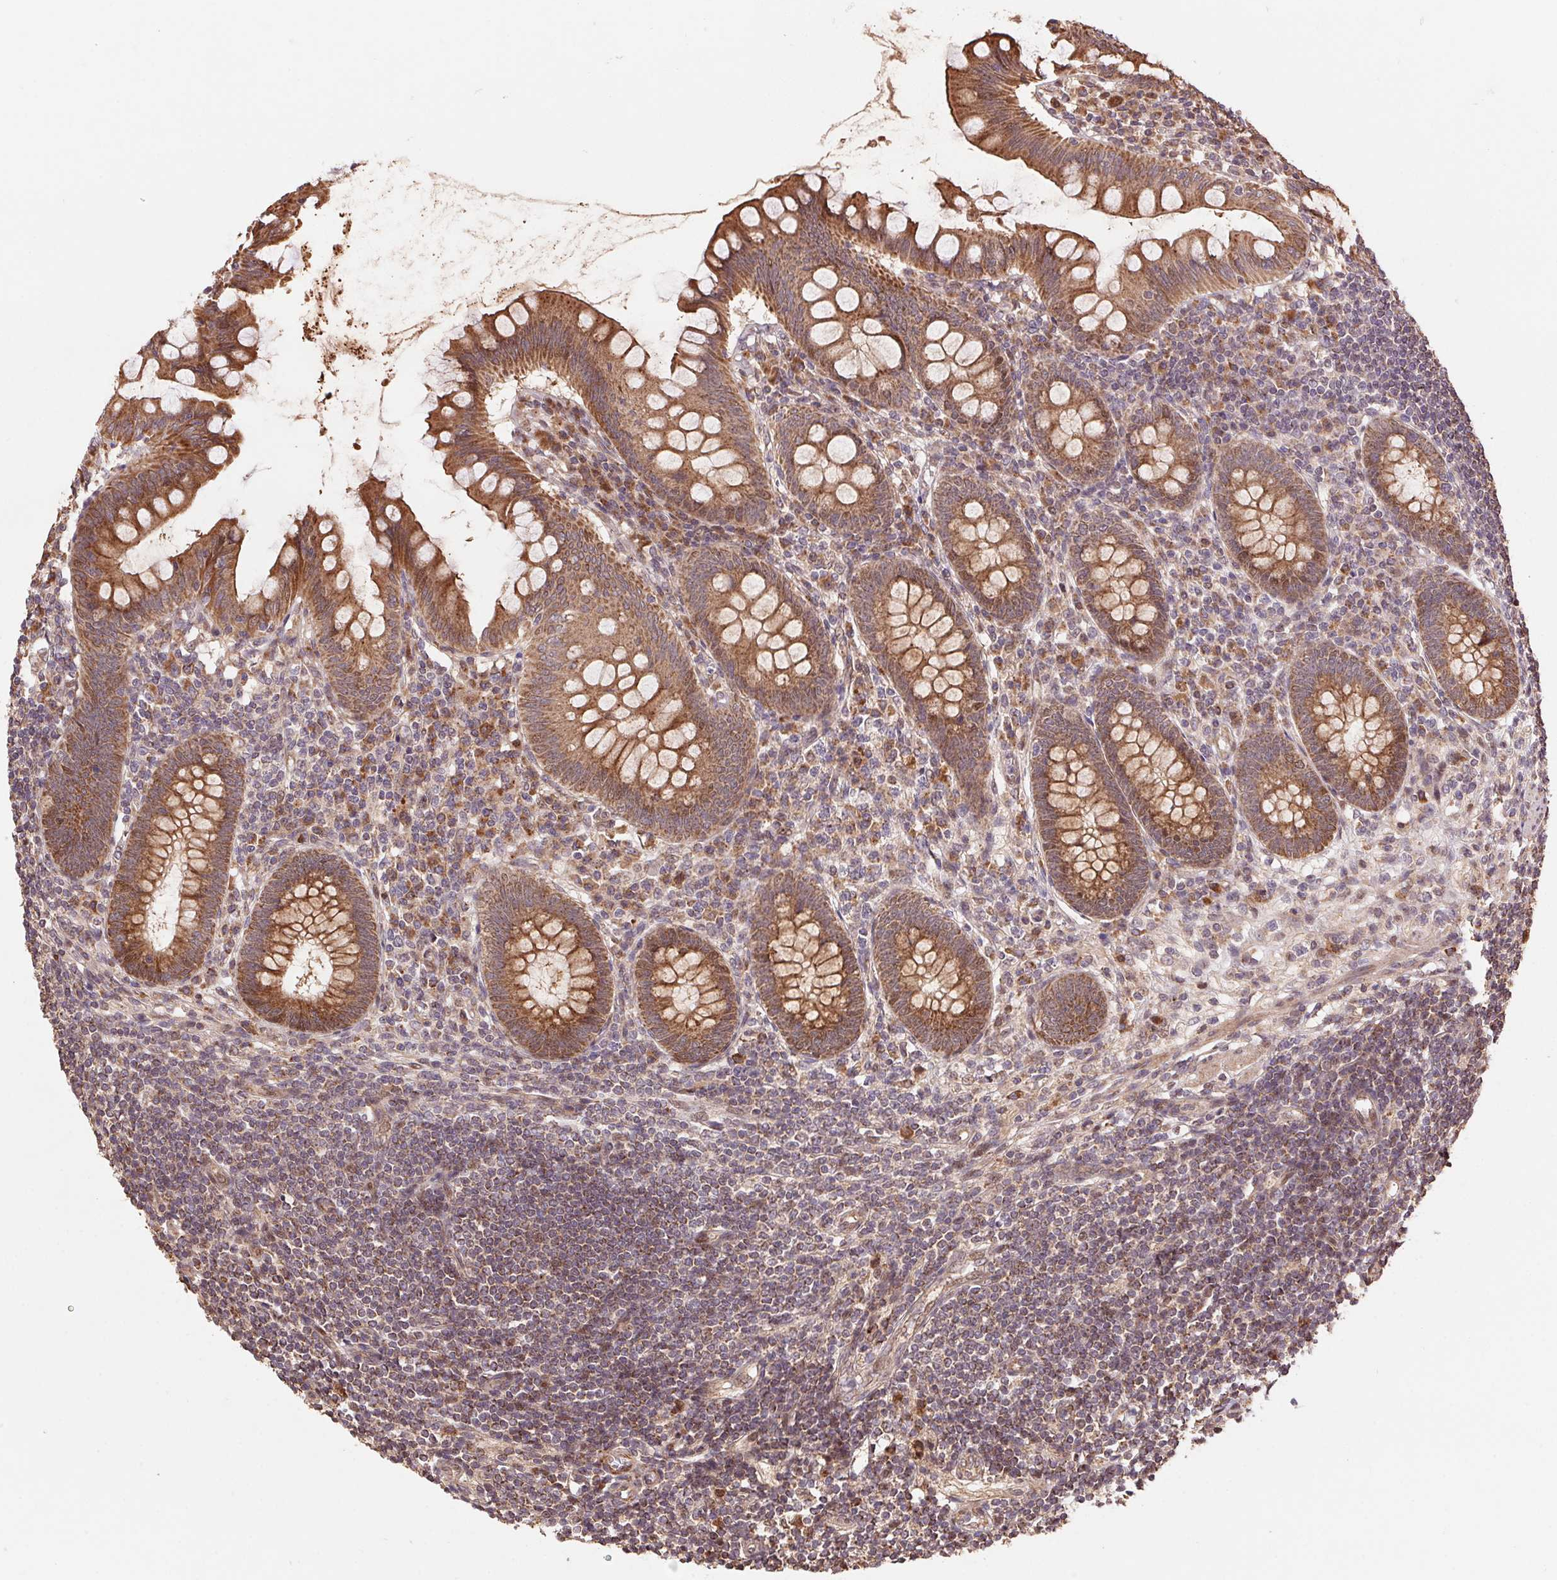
{"staining": {"intensity": "moderate", "quantity": ">75%", "location": "cytoplasmic/membranous"}, "tissue": "appendix", "cell_type": "Glandular cells", "image_type": "normal", "snomed": [{"axis": "morphology", "description": "Normal tissue, NOS"}, {"axis": "topography", "description": "Appendix"}], "caption": "Immunohistochemical staining of unremarkable appendix reveals moderate cytoplasmic/membranous protein positivity in approximately >75% of glandular cells.", "gene": "PDHA1", "patient": {"sex": "female", "age": 57}}